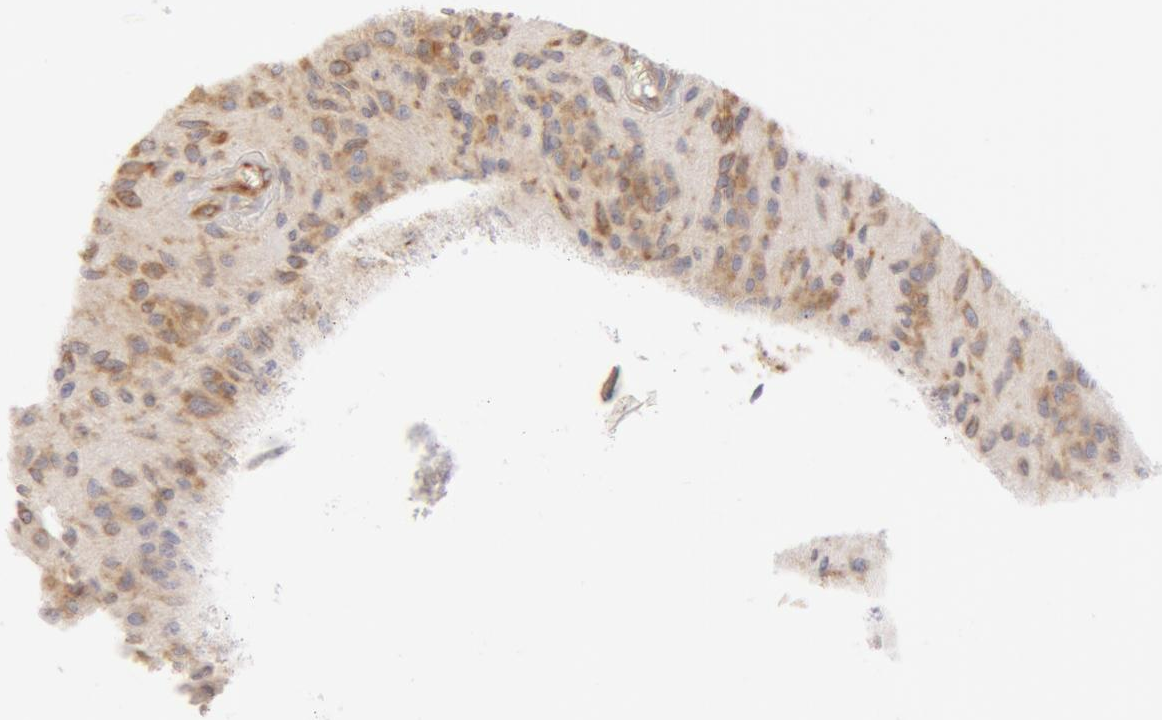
{"staining": {"intensity": "weak", "quantity": "<25%", "location": "cytoplasmic/membranous"}, "tissue": "glioma", "cell_type": "Tumor cells", "image_type": "cancer", "snomed": [{"axis": "morphology", "description": "Glioma, malignant, Low grade"}, {"axis": "topography", "description": "Brain"}], "caption": "DAB immunohistochemical staining of malignant low-grade glioma demonstrates no significant positivity in tumor cells. (DAB (3,3'-diaminobenzidine) IHC visualized using brightfield microscopy, high magnification).", "gene": "DDX3Y", "patient": {"sex": "female", "age": 15}}